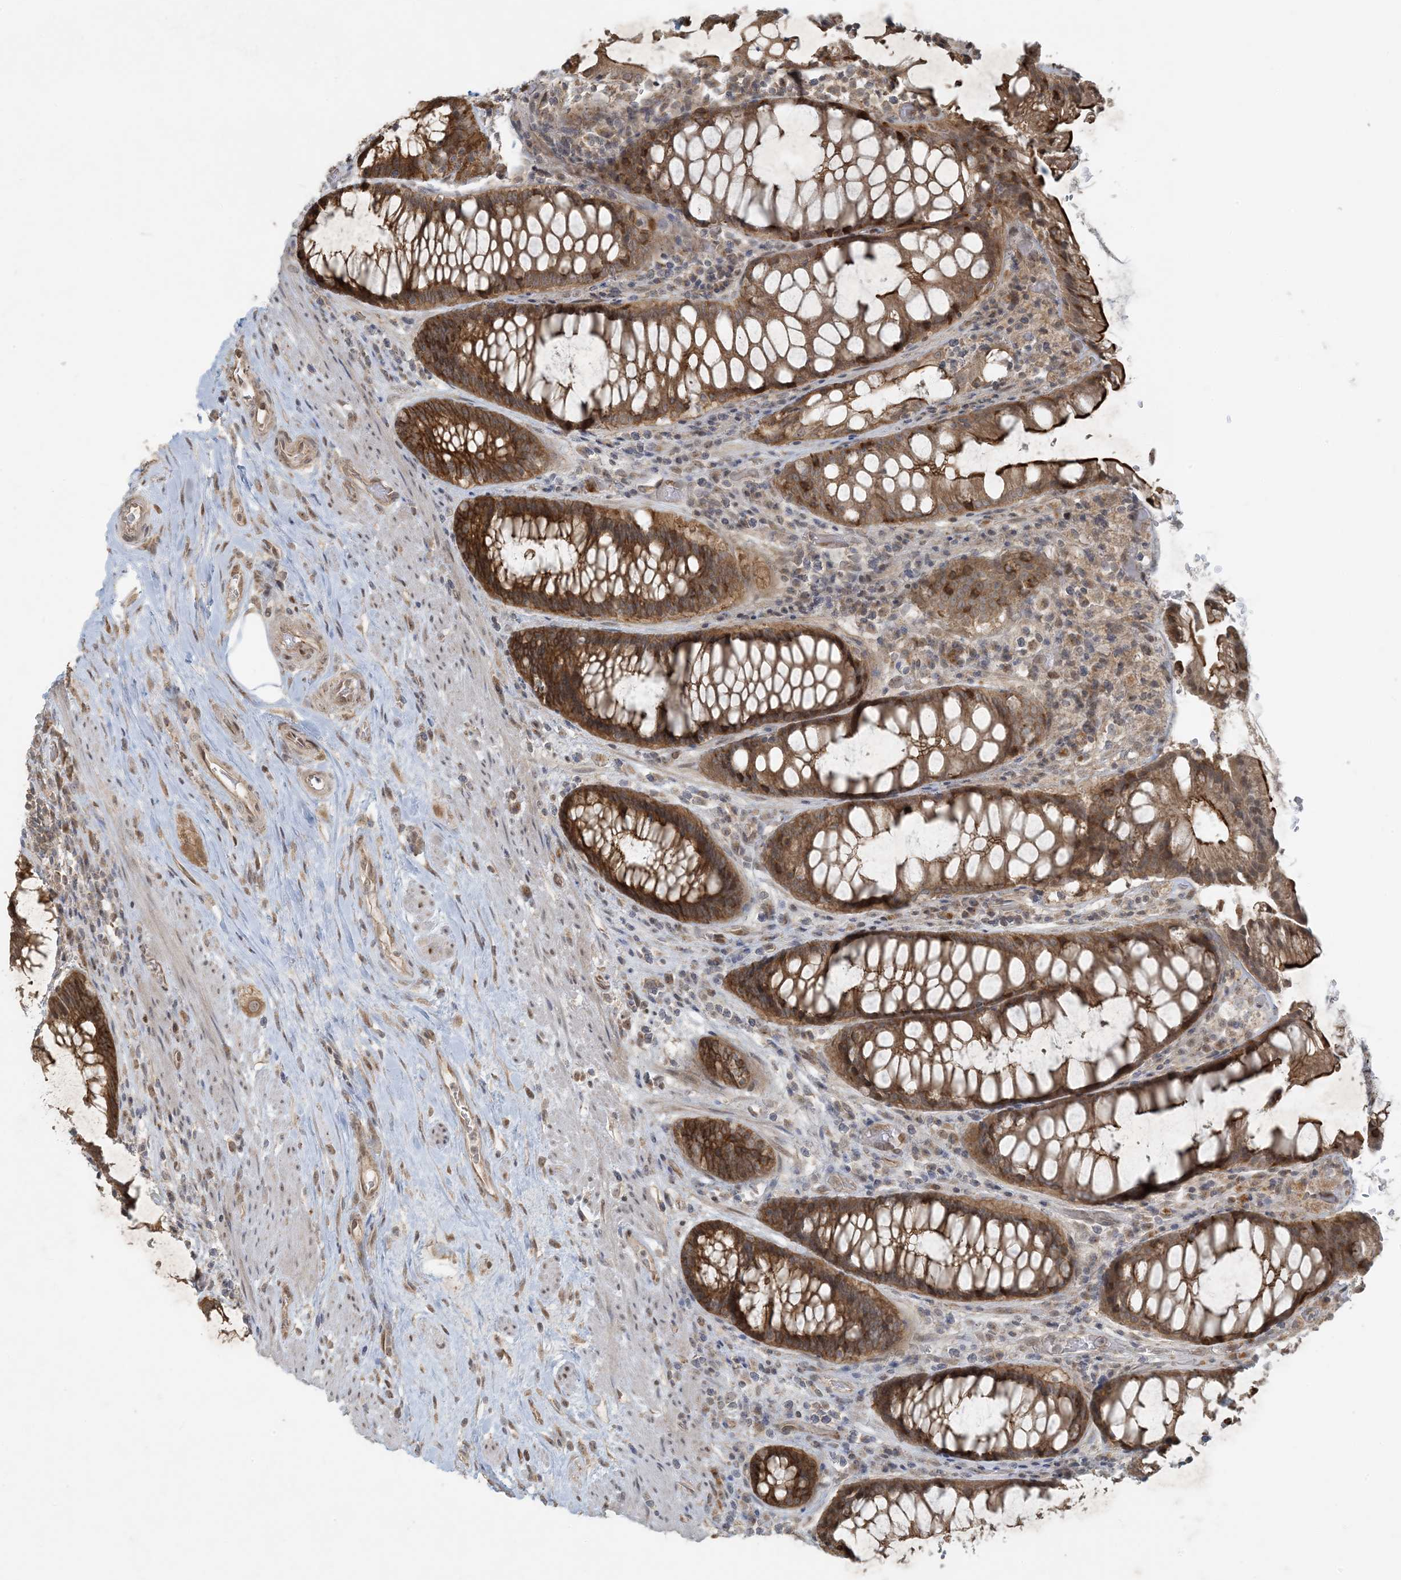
{"staining": {"intensity": "strong", "quantity": ">75%", "location": "cytoplasmic/membranous"}, "tissue": "rectum", "cell_type": "Glandular cells", "image_type": "normal", "snomed": [{"axis": "morphology", "description": "Normal tissue, NOS"}, {"axis": "topography", "description": "Rectum"}], "caption": "Immunohistochemistry (IHC) micrograph of benign rectum: human rectum stained using immunohistochemistry shows high levels of strong protein expression localized specifically in the cytoplasmic/membranous of glandular cells, appearing as a cytoplasmic/membranous brown color.", "gene": "BCORL1", "patient": {"sex": "male", "age": 64}}